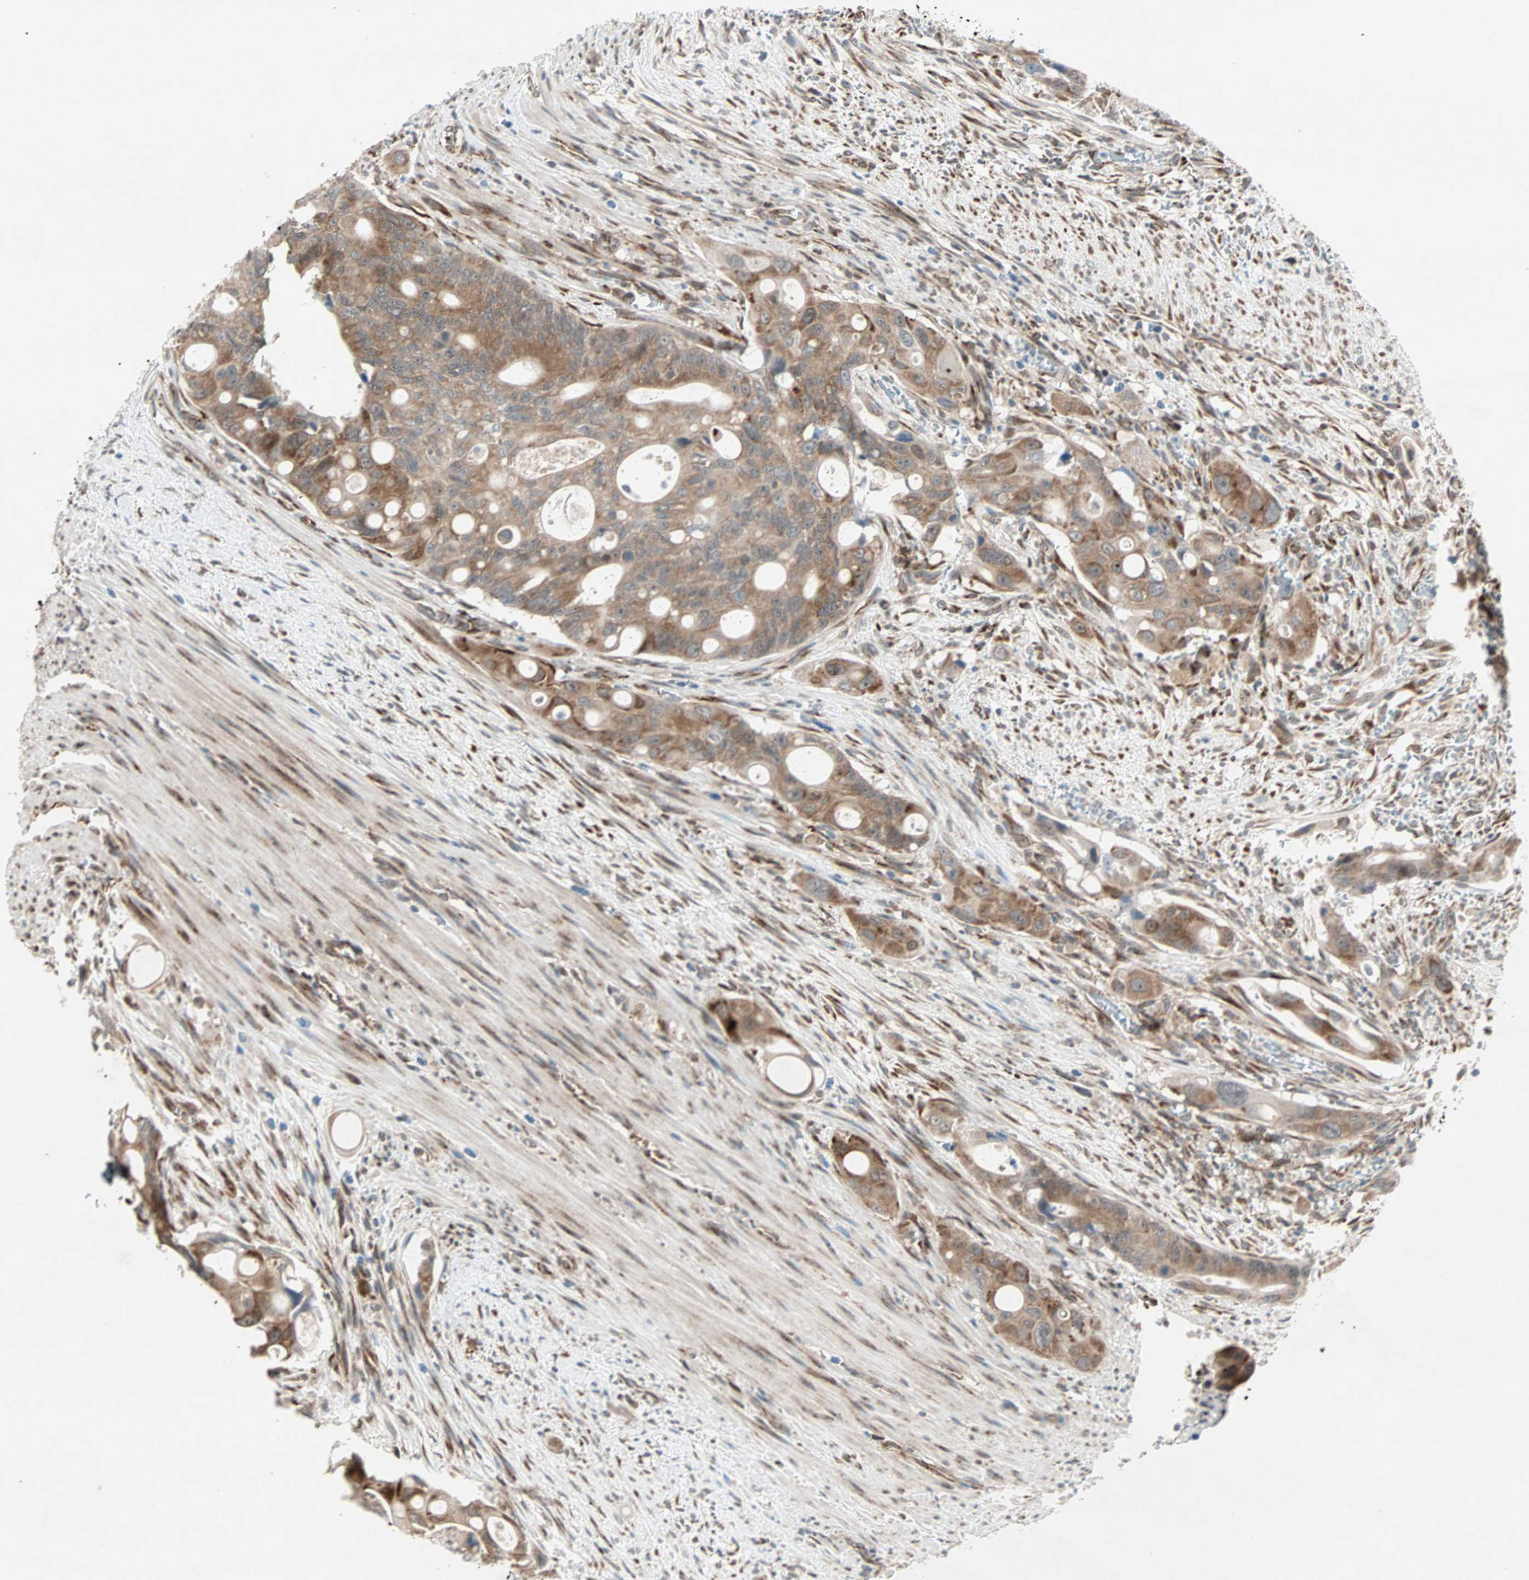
{"staining": {"intensity": "moderate", "quantity": ">75%", "location": "cytoplasmic/membranous"}, "tissue": "colorectal cancer", "cell_type": "Tumor cells", "image_type": "cancer", "snomed": [{"axis": "morphology", "description": "Adenocarcinoma, NOS"}, {"axis": "topography", "description": "Colon"}], "caption": "Colorectal adenocarcinoma stained for a protein (brown) demonstrates moderate cytoplasmic/membranous positive positivity in approximately >75% of tumor cells.", "gene": "ZNF37A", "patient": {"sex": "female", "age": 57}}